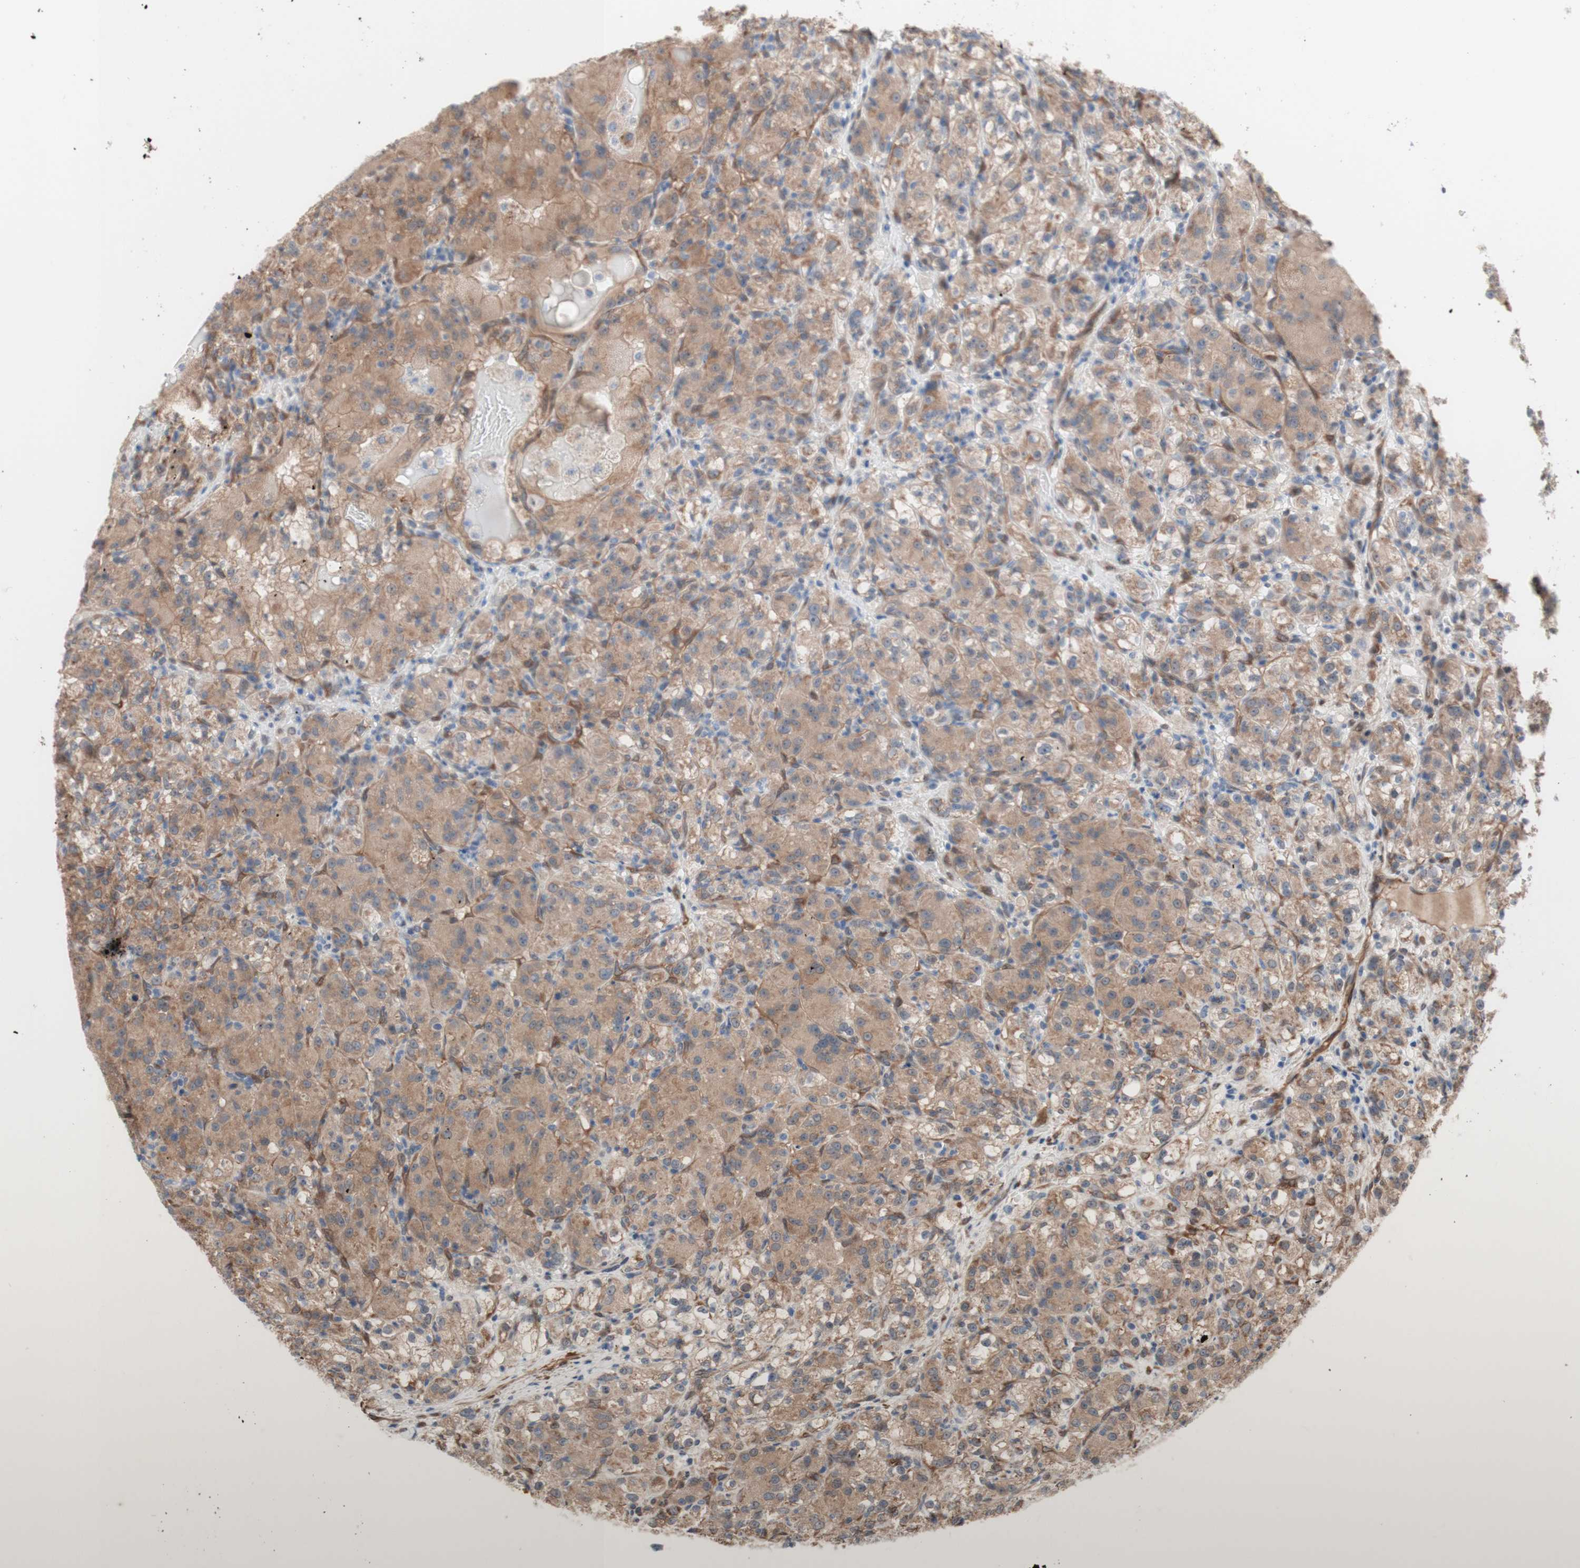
{"staining": {"intensity": "moderate", "quantity": ">75%", "location": "cytoplasmic/membranous"}, "tissue": "renal cancer", "cell_type": "Tumor cells", "image_type": "cancer", "snomed": [{"axis": "morphology", "description": "Adenocarcinoma, NOS"}, {"axis": "topography", "description": "Kidney"}], "caption": "Renal adenocarcinoma stained for a protein (brown) shows moderate cytoplasmic/membranous positive positivity in approximately >75% of tumor cells.", "gene": "CNN3", "patient": {"sex": "male", "age": 61}}